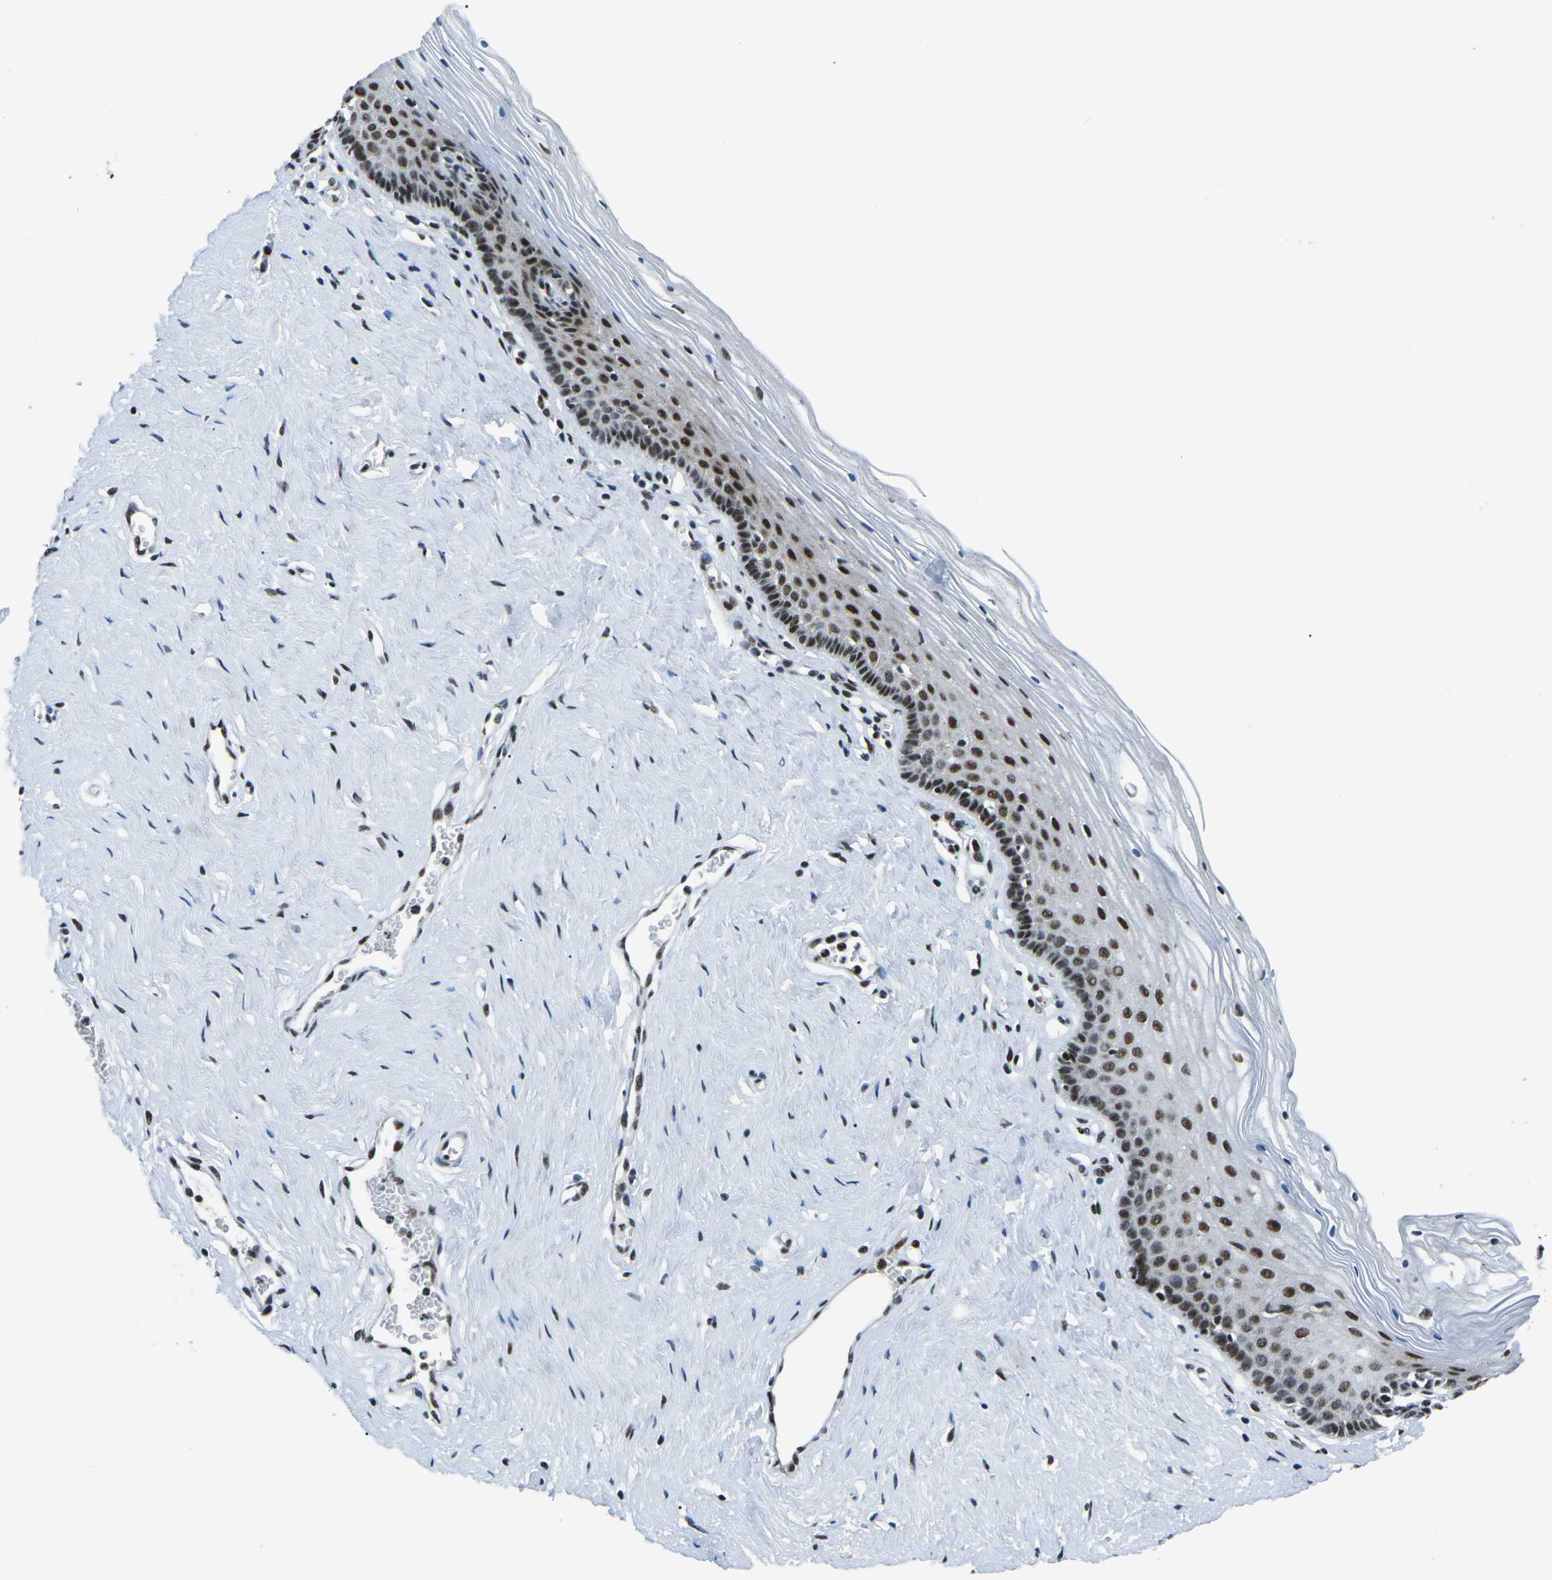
{"staining": {"intensity": "moderate", "quantity": ">75%", "location": "nuclear"}, "tissue": "vagina", "cell_type": "Squamous epithelial cells", "image_type": "normal", "snomed": [{"axis": "morphology", "description": "Normal tissue, NOS"}, {"axis": "topography", "description": "Vagina"}], "caption": "Normal vagina reveals moderate nuclear staining in approximately >75% of squamous epithelial cells, visualized by immunohistochemistry. (Brightfield microscopy of DAB IHC at high magnification).", "gene": "RBL2", "patient": {"sex": "female", "age": 32}}